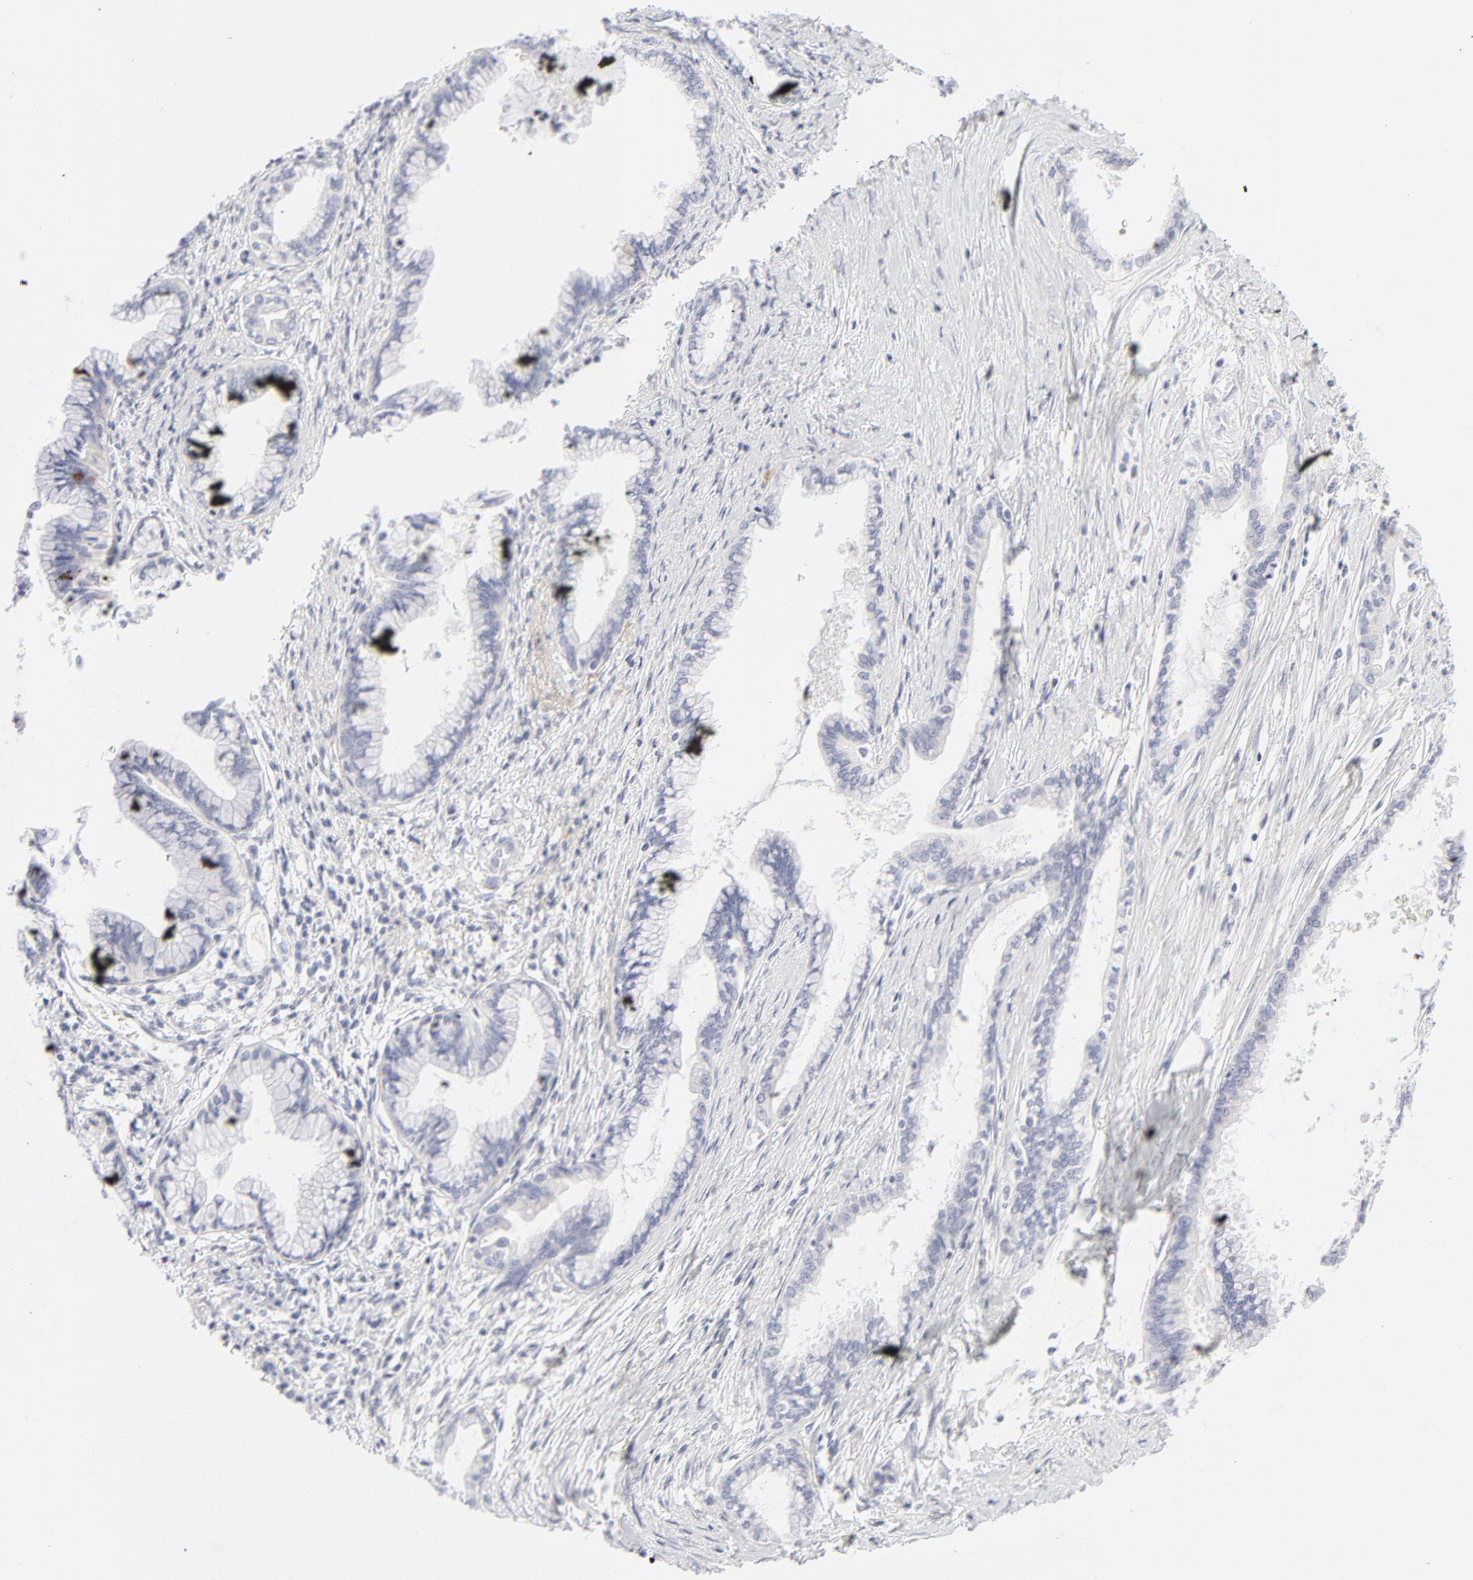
{"staining": {"intensity": "negative", "quantity": "none", "location": "none"}, "tissue": "pancreatic cancer", "cell_type": "Tumor cells", "image_type": "cancer", "snomed": [{"axis": "morphology", "description": "Adenocarcinoma, NOS"}, {"axis": "topography", "description": "Pancreas"}], "caption": "An IHC image of adenocarcinoma (pancreatic) is shown. There is no staining in tumor cells of adenocarcinoma (pancreatic). (Stains: DAB (3,3'-diaminobenzidine) immunohistochemistry with hematoxylin counter stain, Microscopy: brightfield microscopy at high magnification).", "gene": "NPNT", "patient": {"sex": "female", "age": 64}}